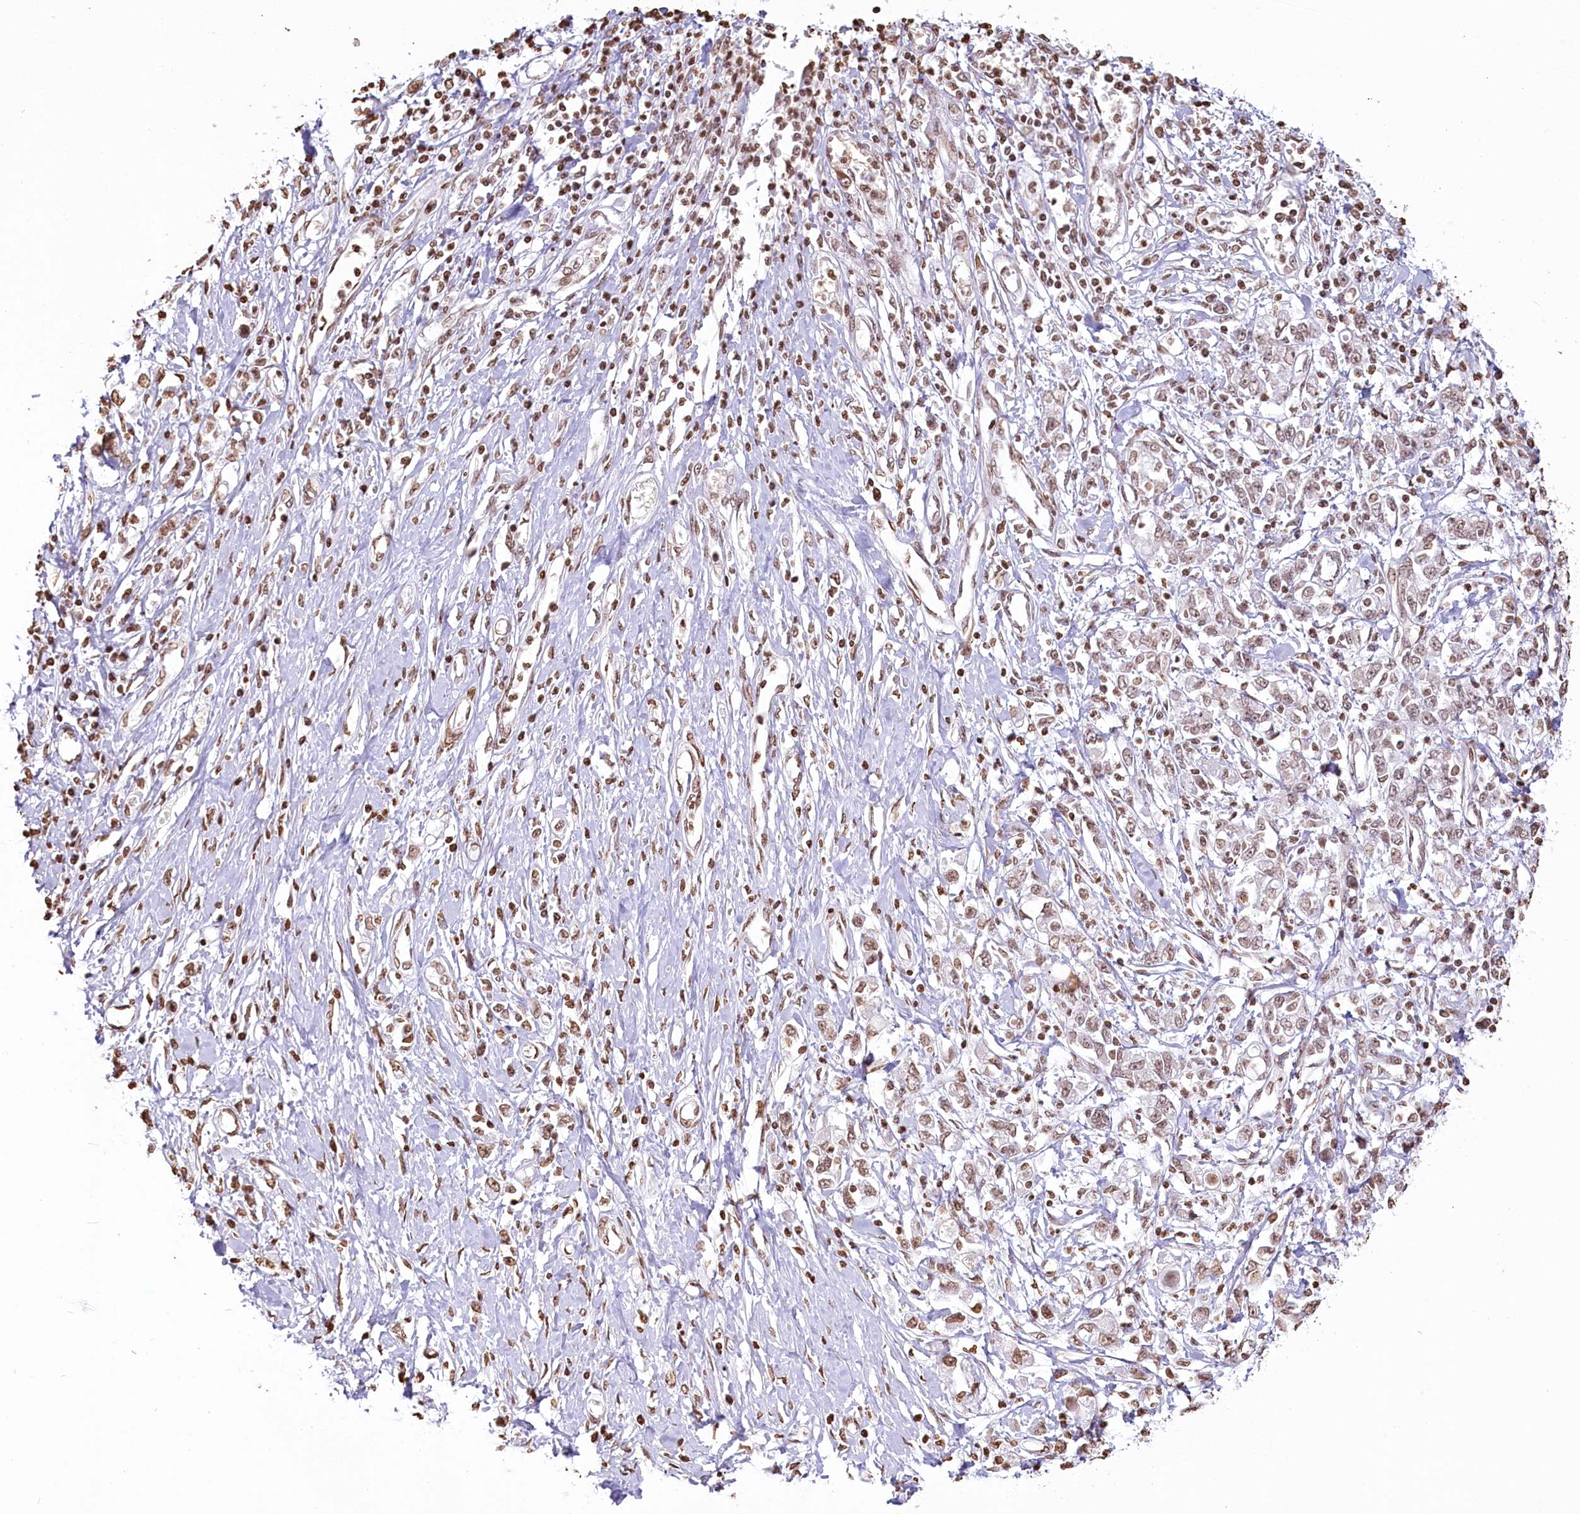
{"staining": {"intensity": "moderate", "quantity": ">75%", "location": "nuclear"}, "tissue": "stomach cancer", "cell_type": "Tumor cells", "image_type": "cancer", "snomed": [{"axis": "morphology", "description": "Adenocarcinoma, NOS"}, {"axis": "topography", "description": "Stomach"}], "caption": "Stomach cancer (adenocarcinoma) tissue exhibits moderate nuclear staining in about >75% of tumor cells", "gene": "FAM13A", "patient": {"sex": "female", "age": 76}}